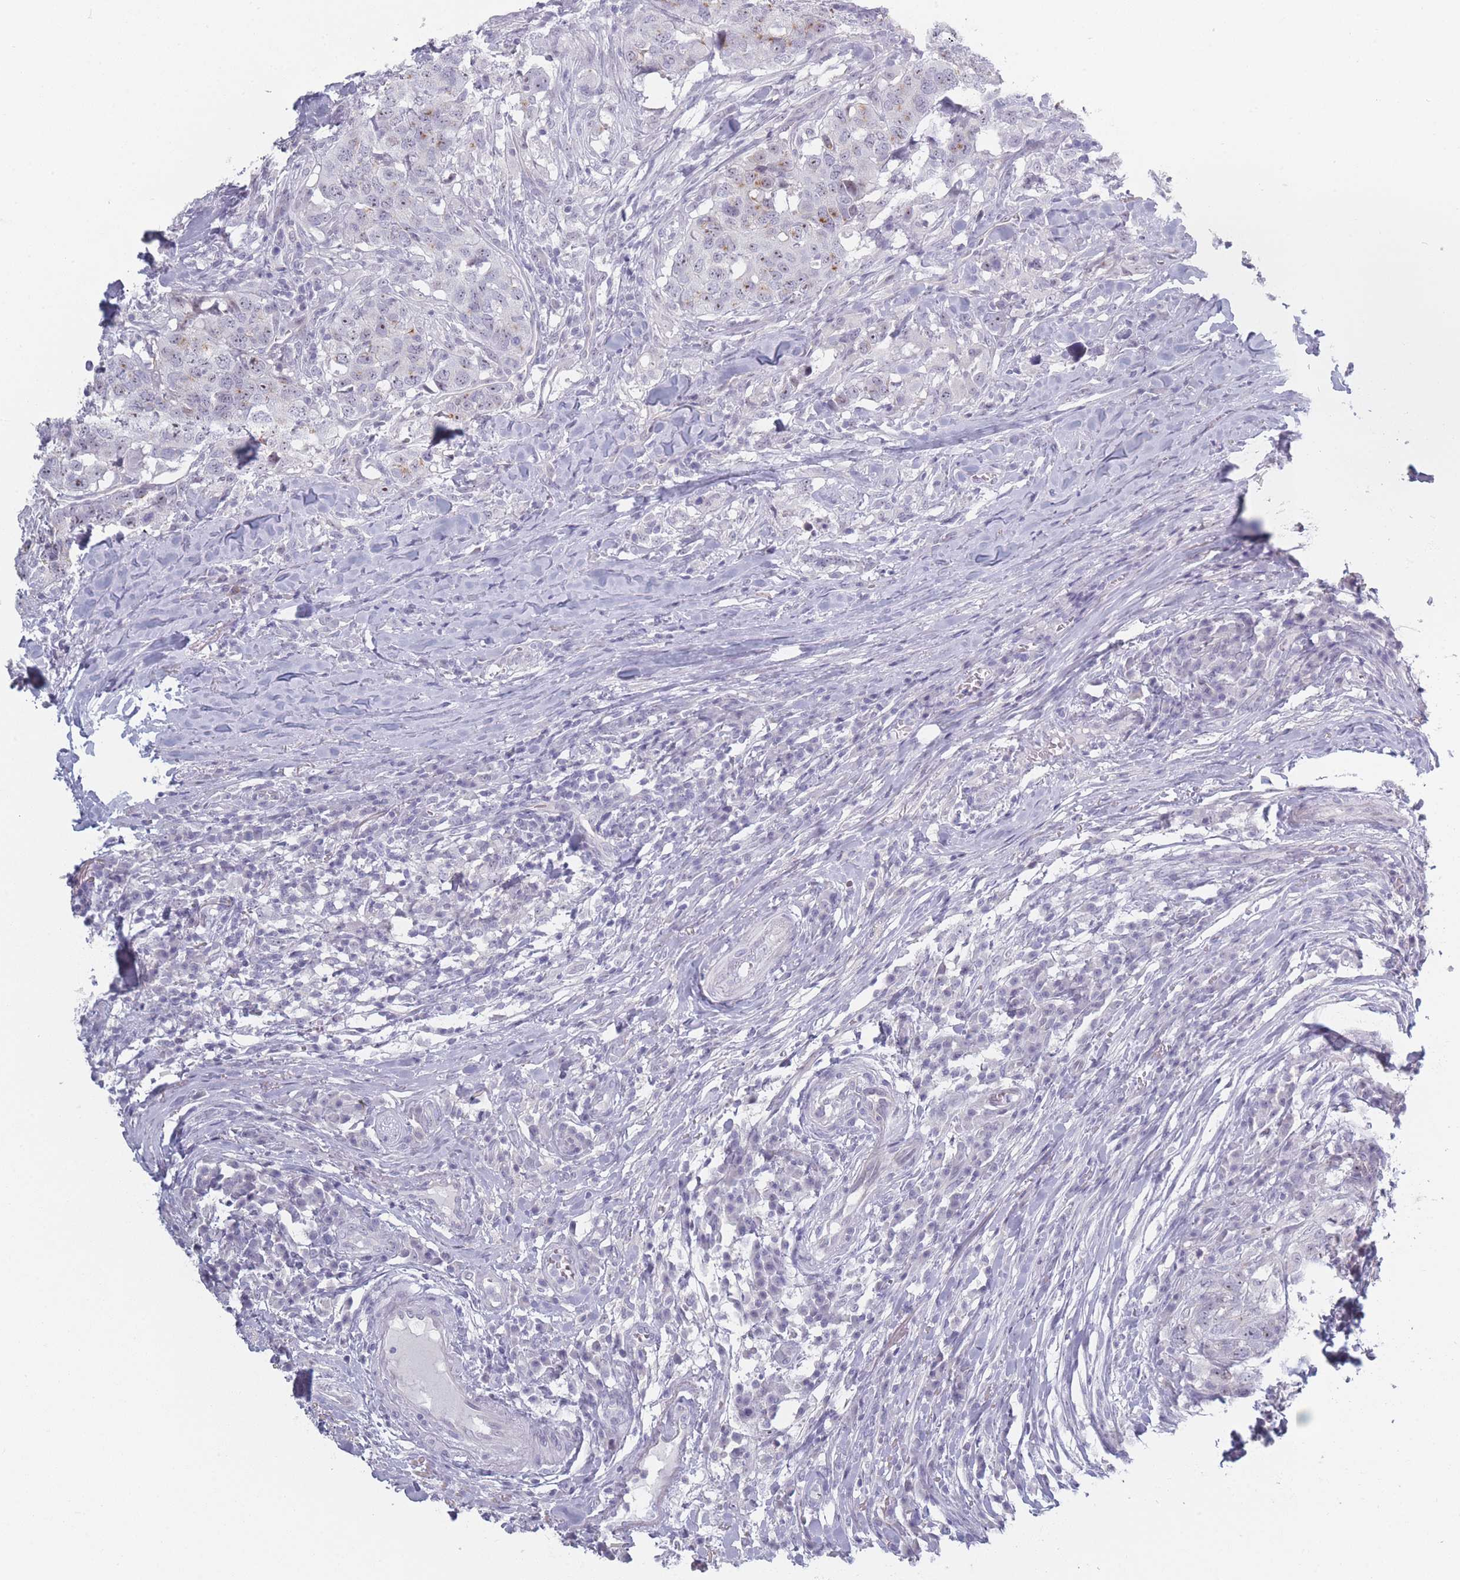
{"staining": {"intensity": "moderate", "quantity": "<25%", "location": "nuclear"}, "tissue": "head and neck cancer", "cell_type": "Tumor cells", "image_type": "cancer", "snomed": [{"axis": "morphology", "description": "Normal tissue, NOS"}, {"axis": "morphology", "description": "Squamous cell carcinoma, NOS"}, {"axis": "topography", "description": "Skeletal muscle"}, {"axis": "topography", "description": "Vascular tissue"}, {"axis": "topography", "description": "Peripheral nerve tissue"}, {"axis": "topography", "description": "Head-Neck"}], "caption": "Immunohistochemistry image of neoplastic tissue: human head and neck cancer stained using IHC displays low levels of moderate protein expression localized specifically in the nuclear of tumor cells, appearing as a nuclear brown color.", "gene": "ROS1", "patient": {"sex": "male", "age": 66}}